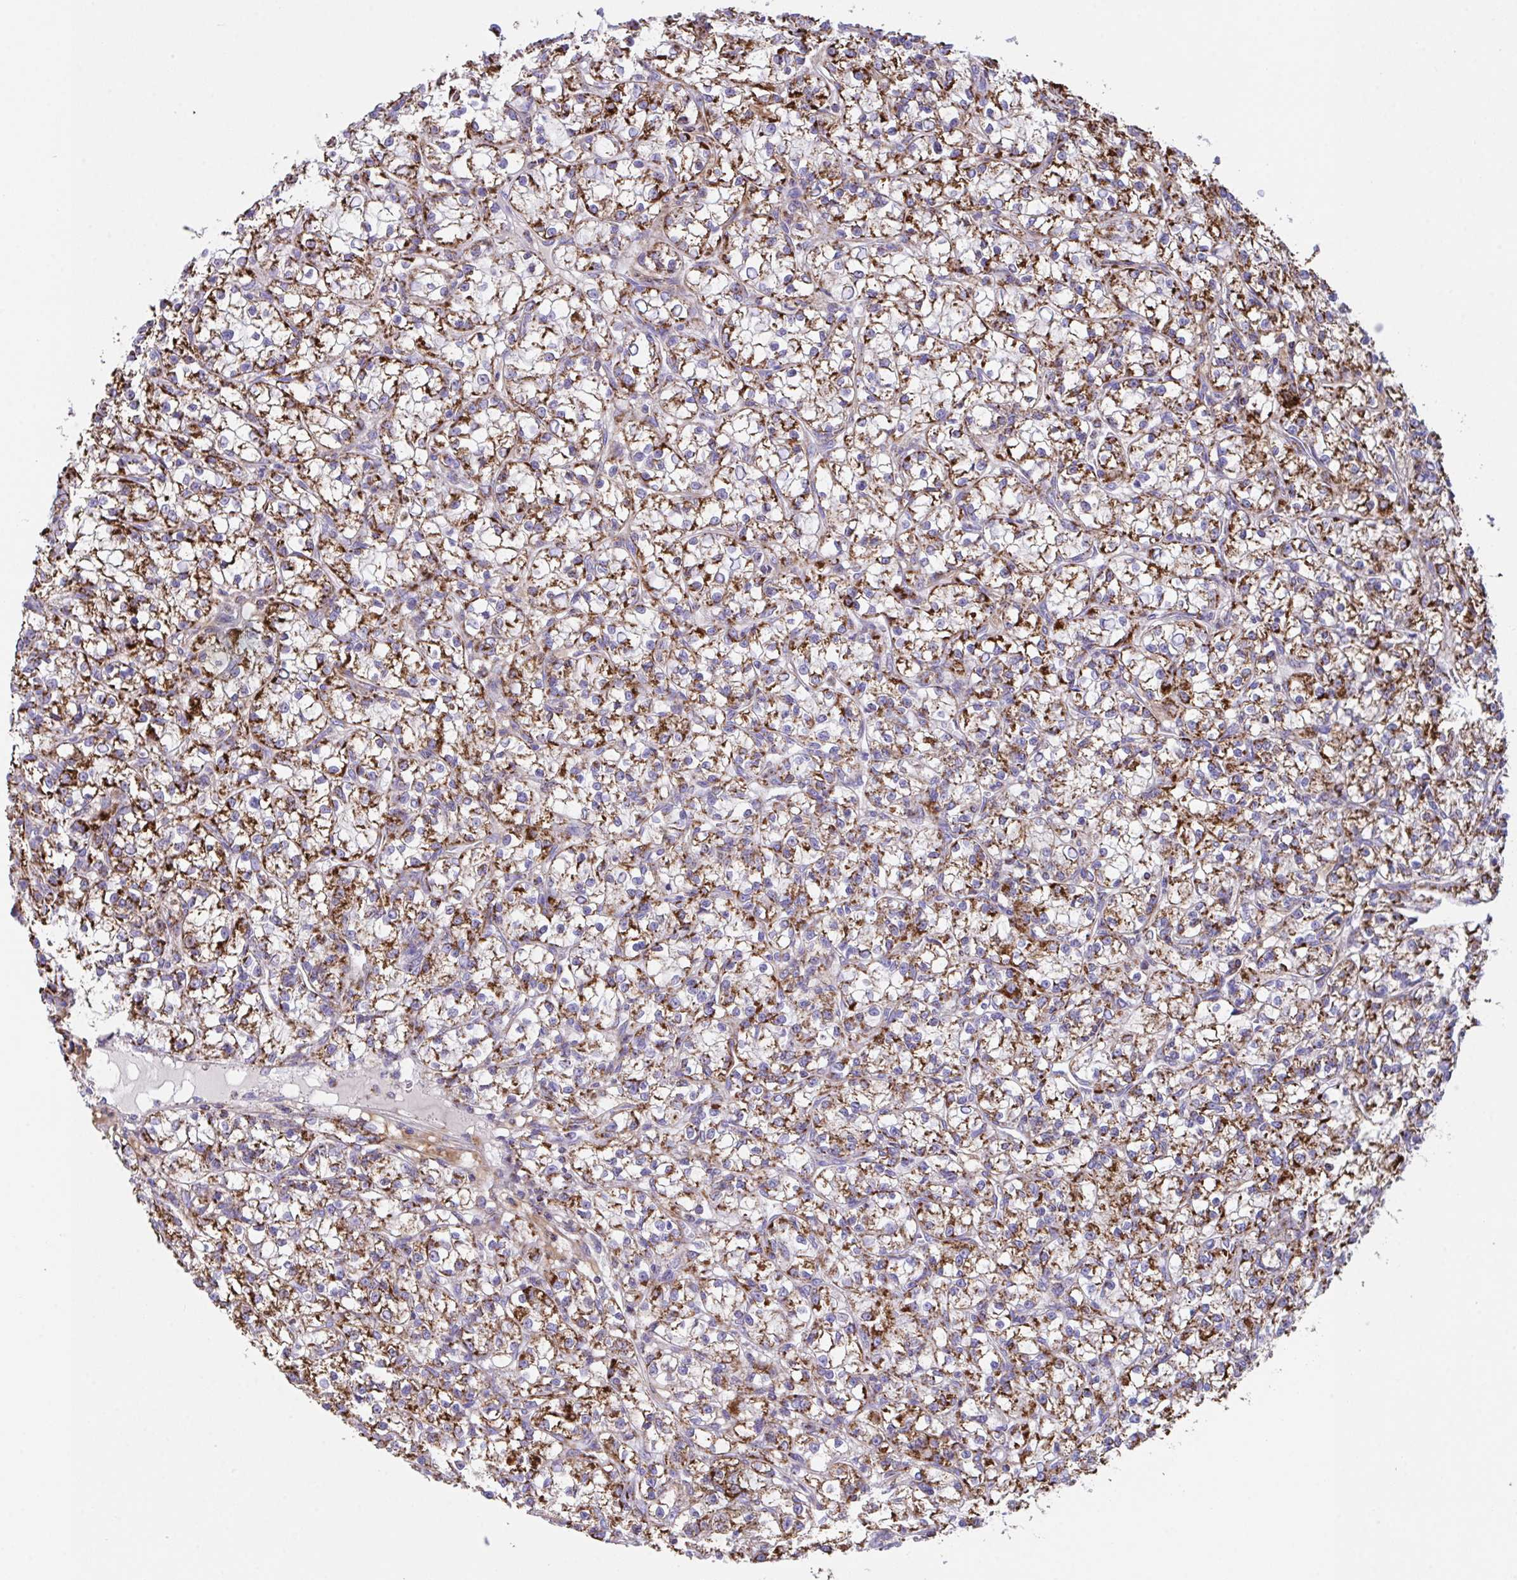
{"staining": {"intensity": "strong", "quantity": ">75%", "location": "cytoplasmic/membranous"}, "tissue": "renal cancer", "cell_type": "Tumor cells", "image_type": "cancer", "snomed": [{"axis": "morphology", "description": "Adenocarcinoma, NOS"}, {"axis": "topography", "description": "Kidney"}], "caption": "The photomicrograph displays immunohistochemical staining of renal cancer. There is strong cytoplasmic/membranous staining is appreciated in approximately >75% of tumor cells.", "gene": "PCMTD2", "patient": {"sex": "female", "age": 59}}